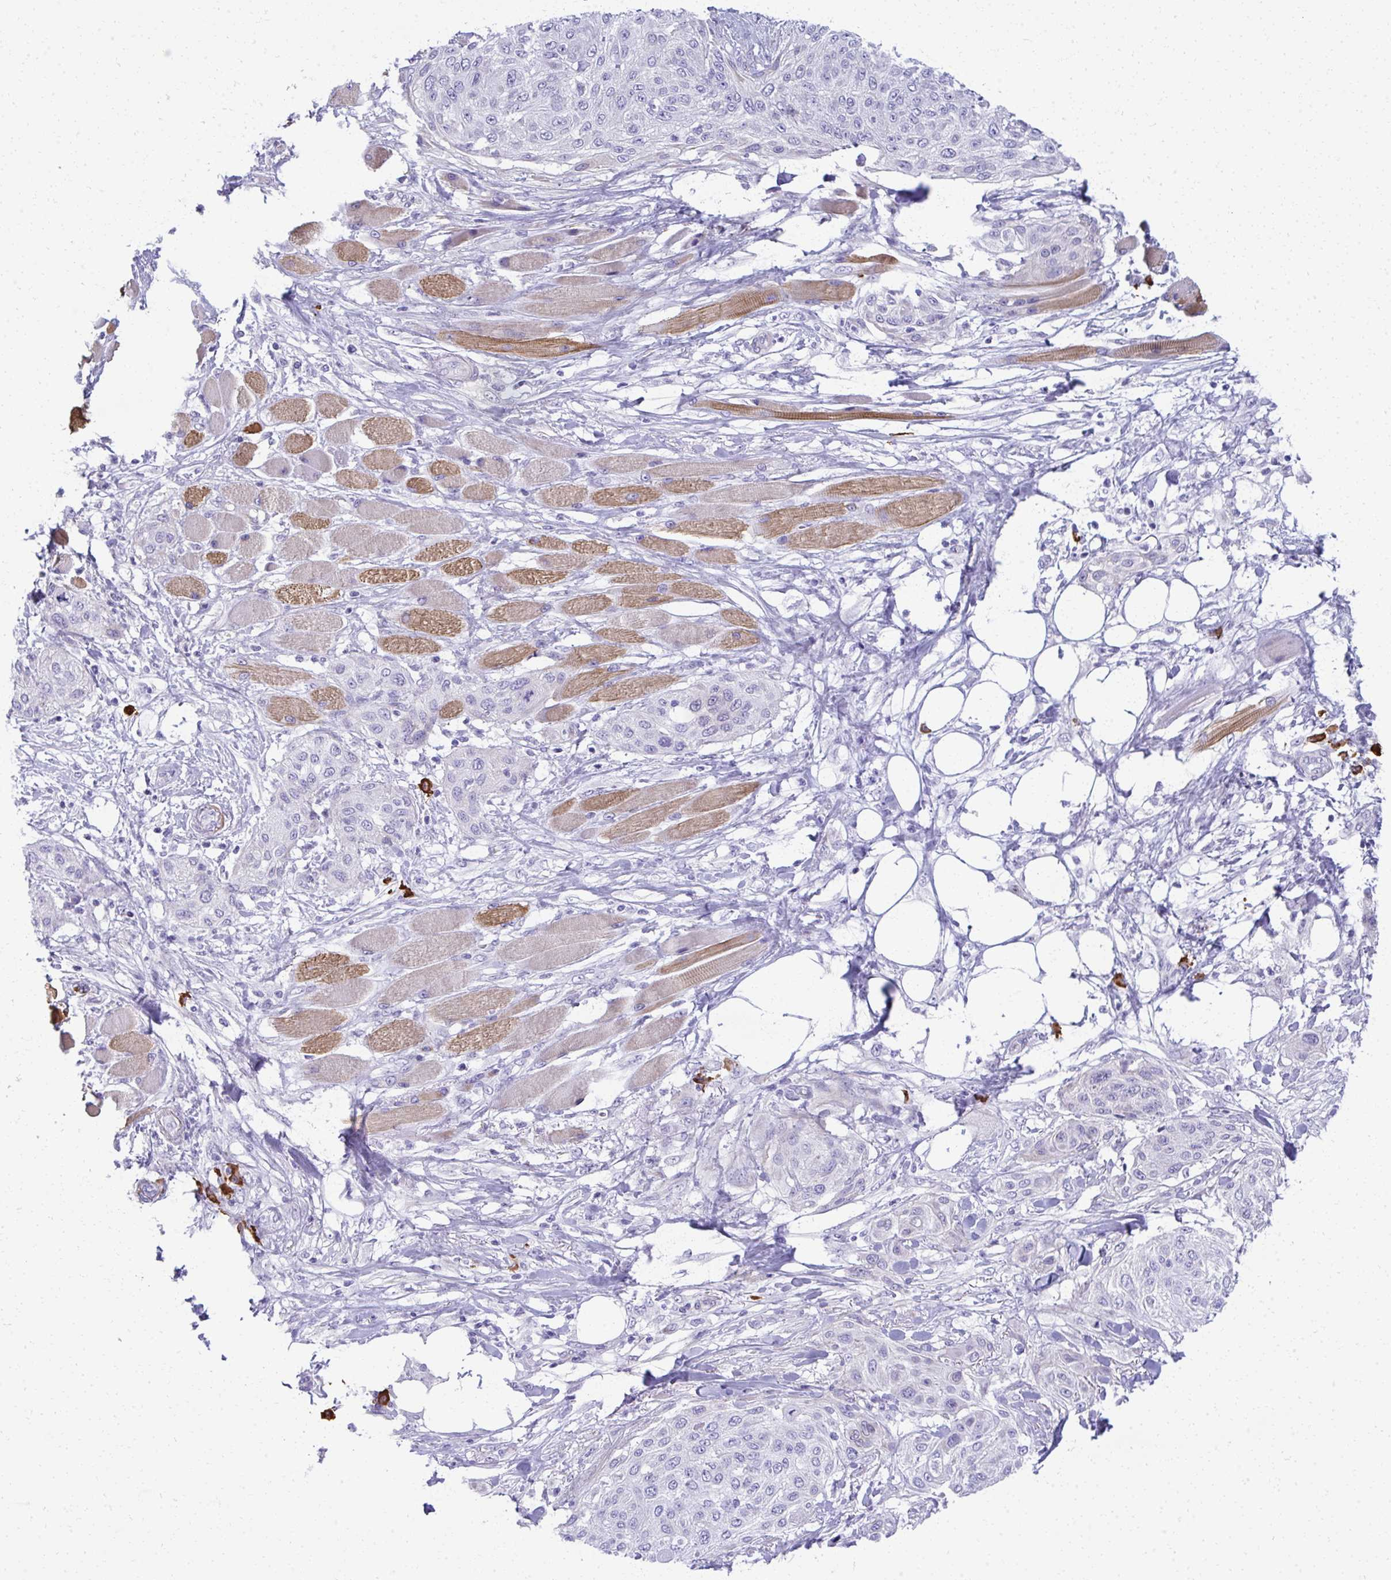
{"staining": {"intensity": "negative", "quantity": "none", "location": "none"}, "tissue": "skin cancer", "cell_type": "Tumor cells", "image_type": "cancer", "snomed": [{"axis": "morphology", "description": "Squamous cell carcinoma, NOS"}, {"axis": "topography", "description": "Skin"}], "caption": "IHC photomicrograph of skin squamous cell carcinoma stained for a protein (brown), which demonstrates no positivity in tumor cells.", "gene": "PUS7L", "patient": {"sex": "female", "age": 87}}